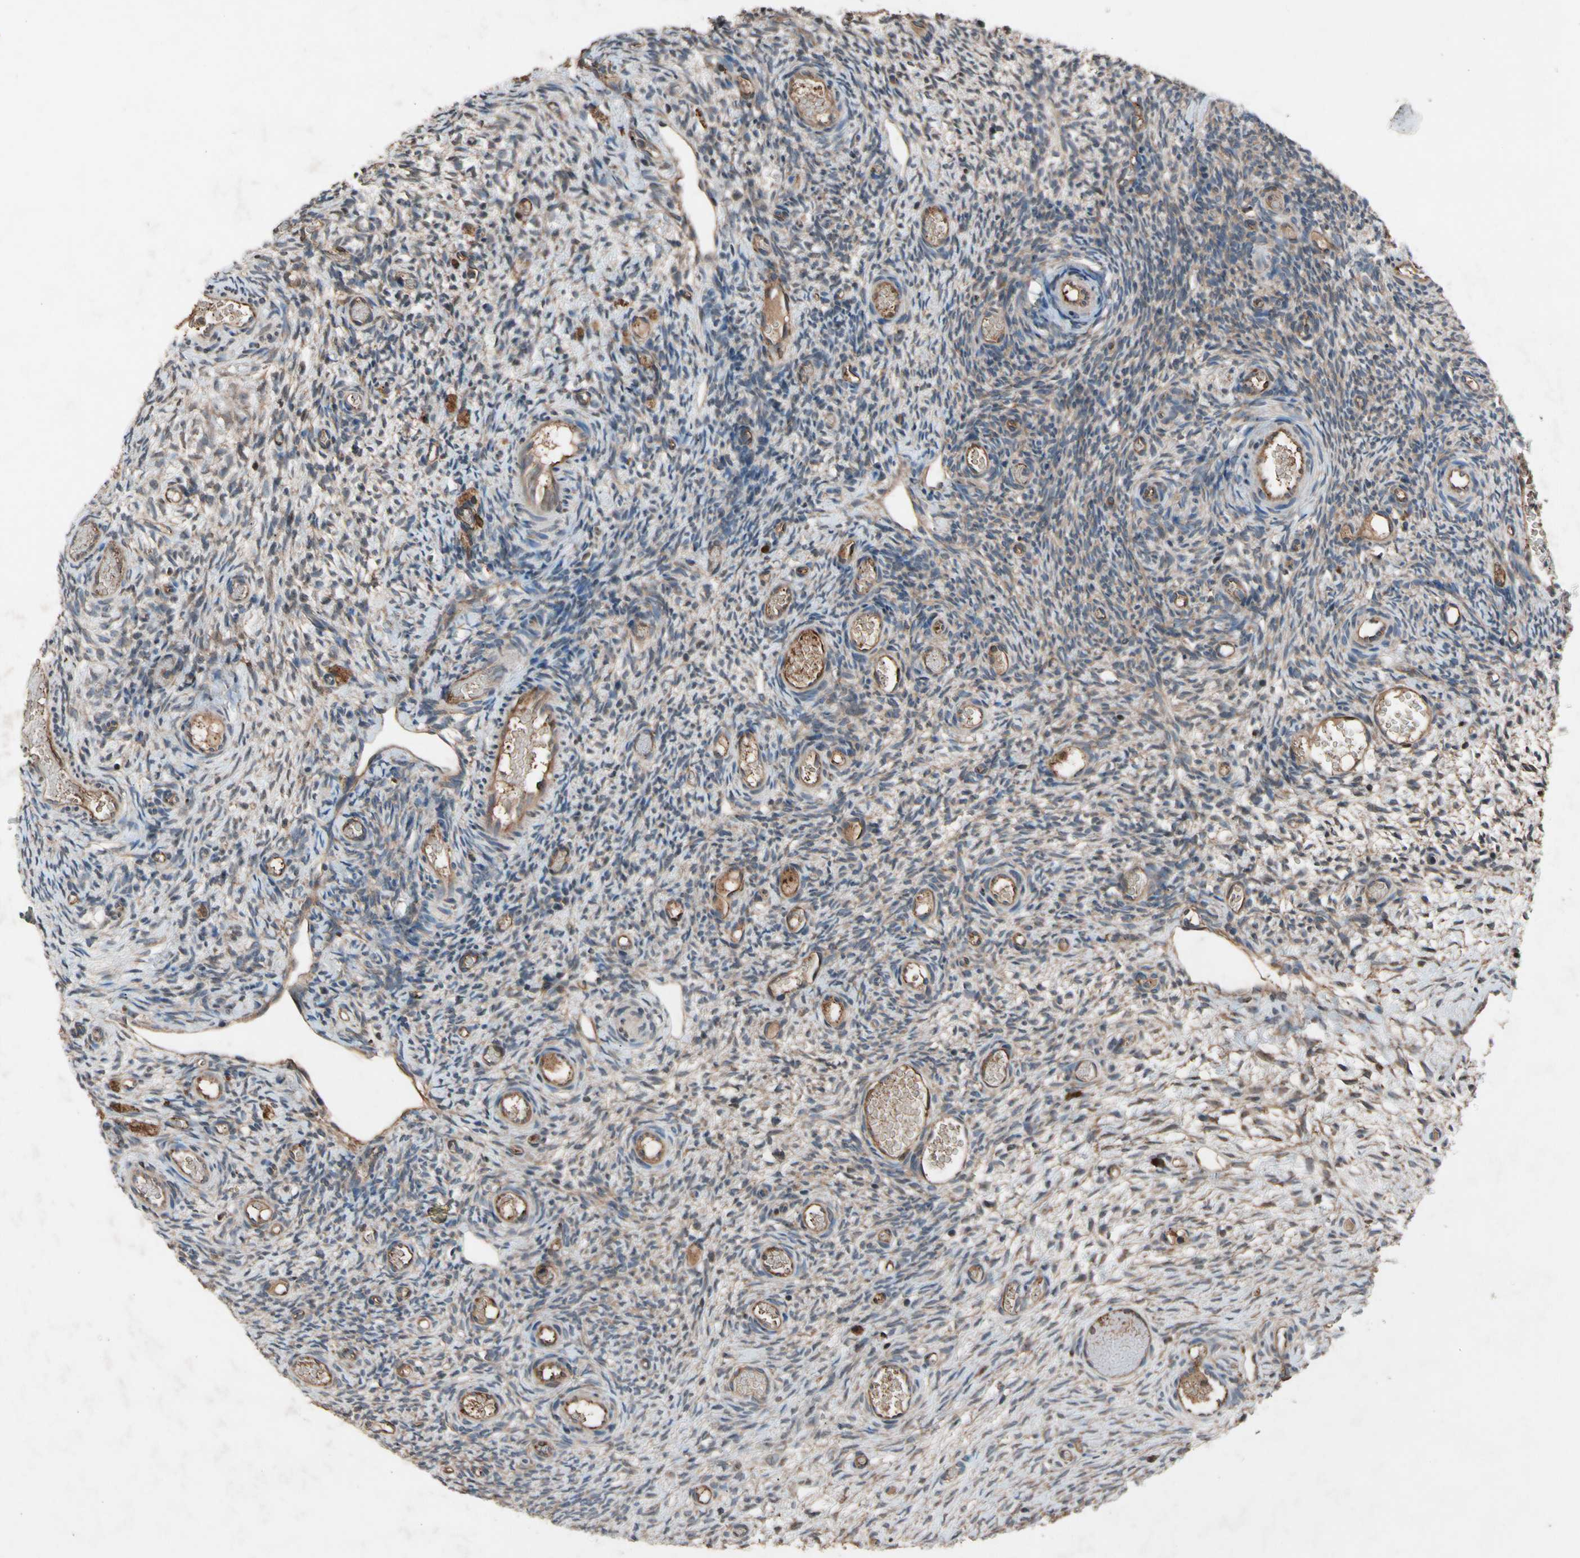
{"staining": {"intensity": "moderate", "quantity": ">75%", "location": "cytoplasmic/membranous"}, "tissue": "ovary", "cell_type": "Follicle cells", "image_type": "normal", "snomed": [{"axis": "morphology", "description": "Normal tissue, NOS"}, {"axis": "topography", "description": "Ovary"}], "caption": "Ovary stained for a protein (brown) reveals moderate cytoplasmic/membranous positive staining in about >75% of follicle cells.", "gene": "PRDX4", "patient": {"sex": "female", "age": 35}}